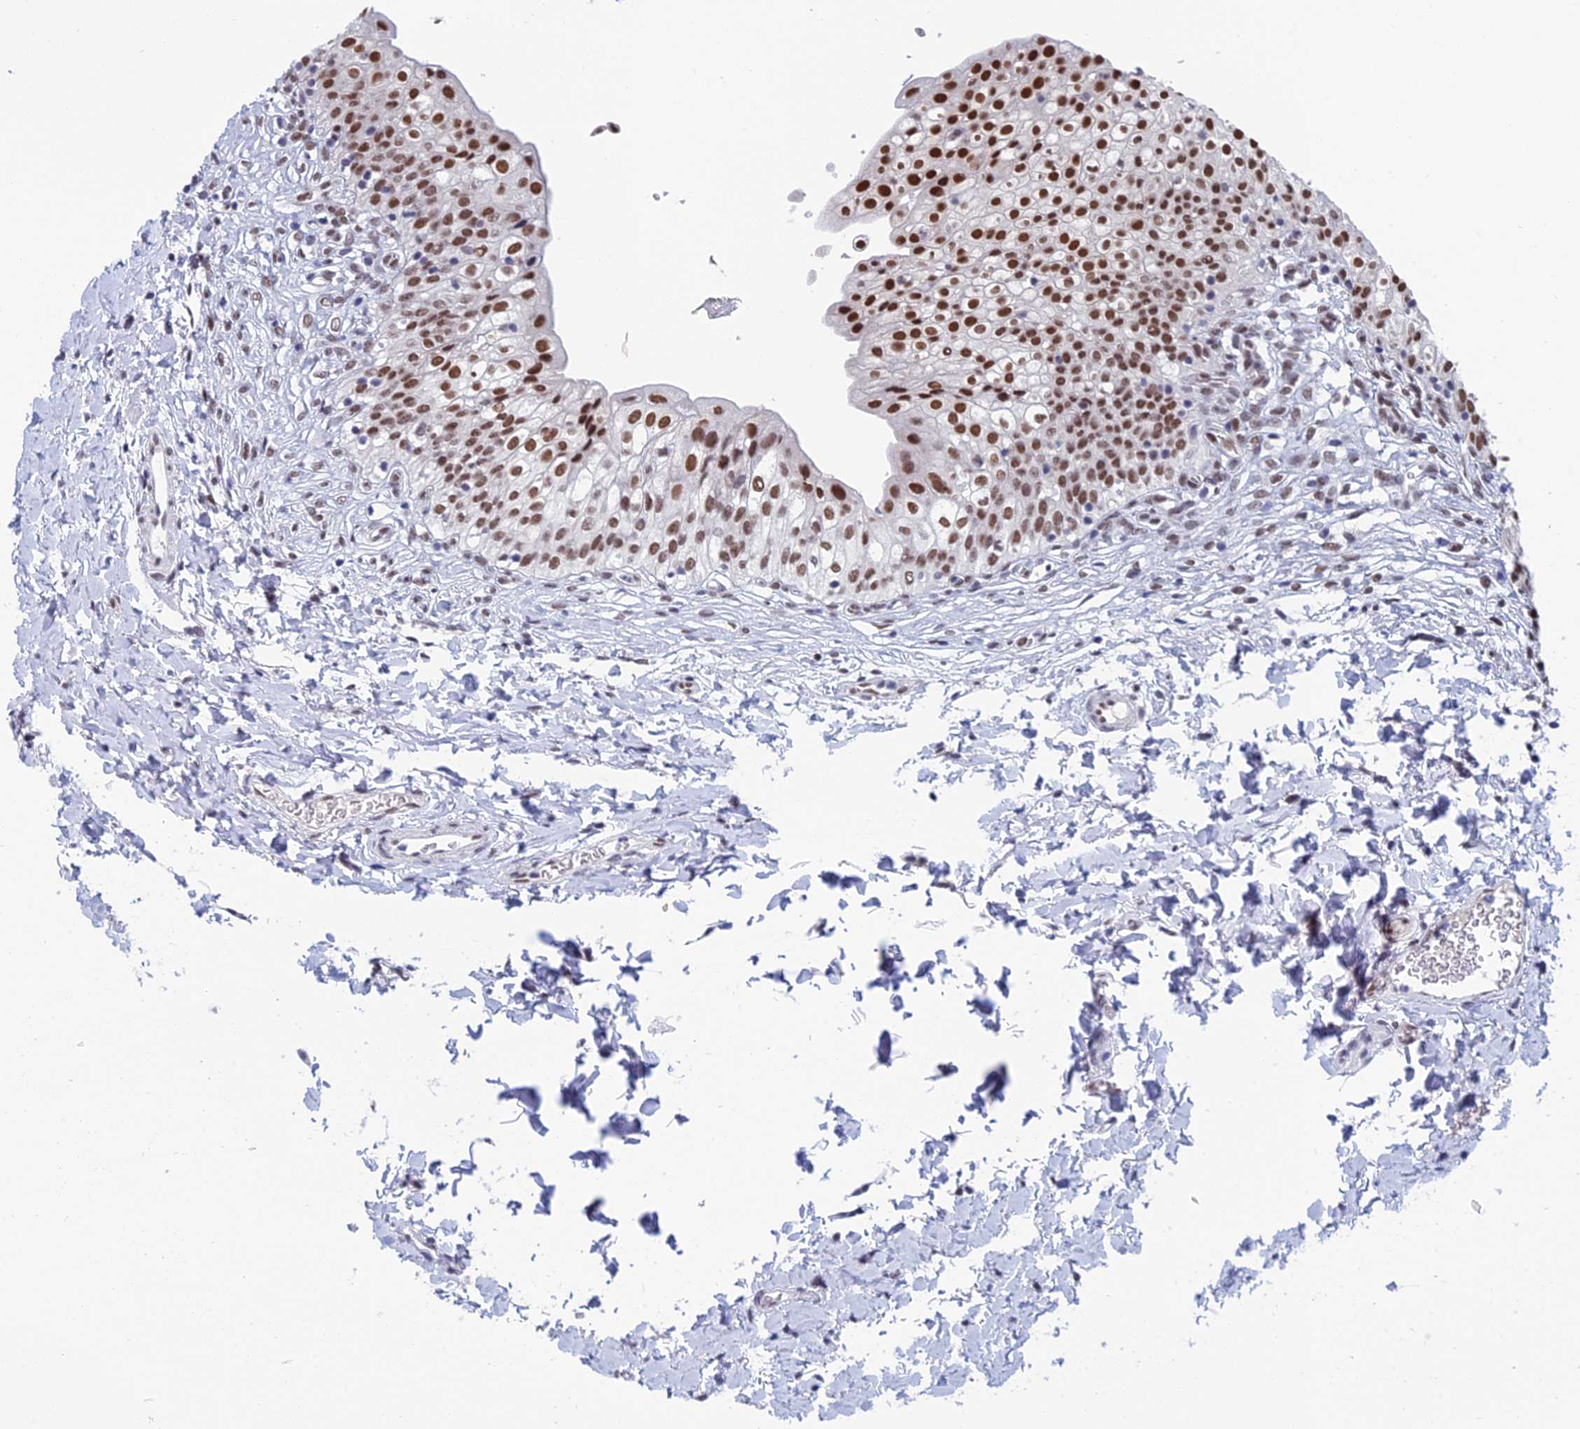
{"staining": {"intensity": "strong", "quantity": ">75%", "location": "nuclear"}, "tissue": "urinary bladder", "cell_type": "Urothelial cells", "image_type": "normal", "snomed": [{"axis": "morphology", "description": "Normal tissue, NOS"}, {"axis": "topography", "description": "Urinary bladder"}], "caption": "Immunohistochemistry image of normal human urinary bladder stained for a protein (brown), which demonstrates high levels of strong nuclear expression in approximately >75% of urothelial cells.", "gene": "NABP2", "patient": {"sex": "male", "age": 55}}